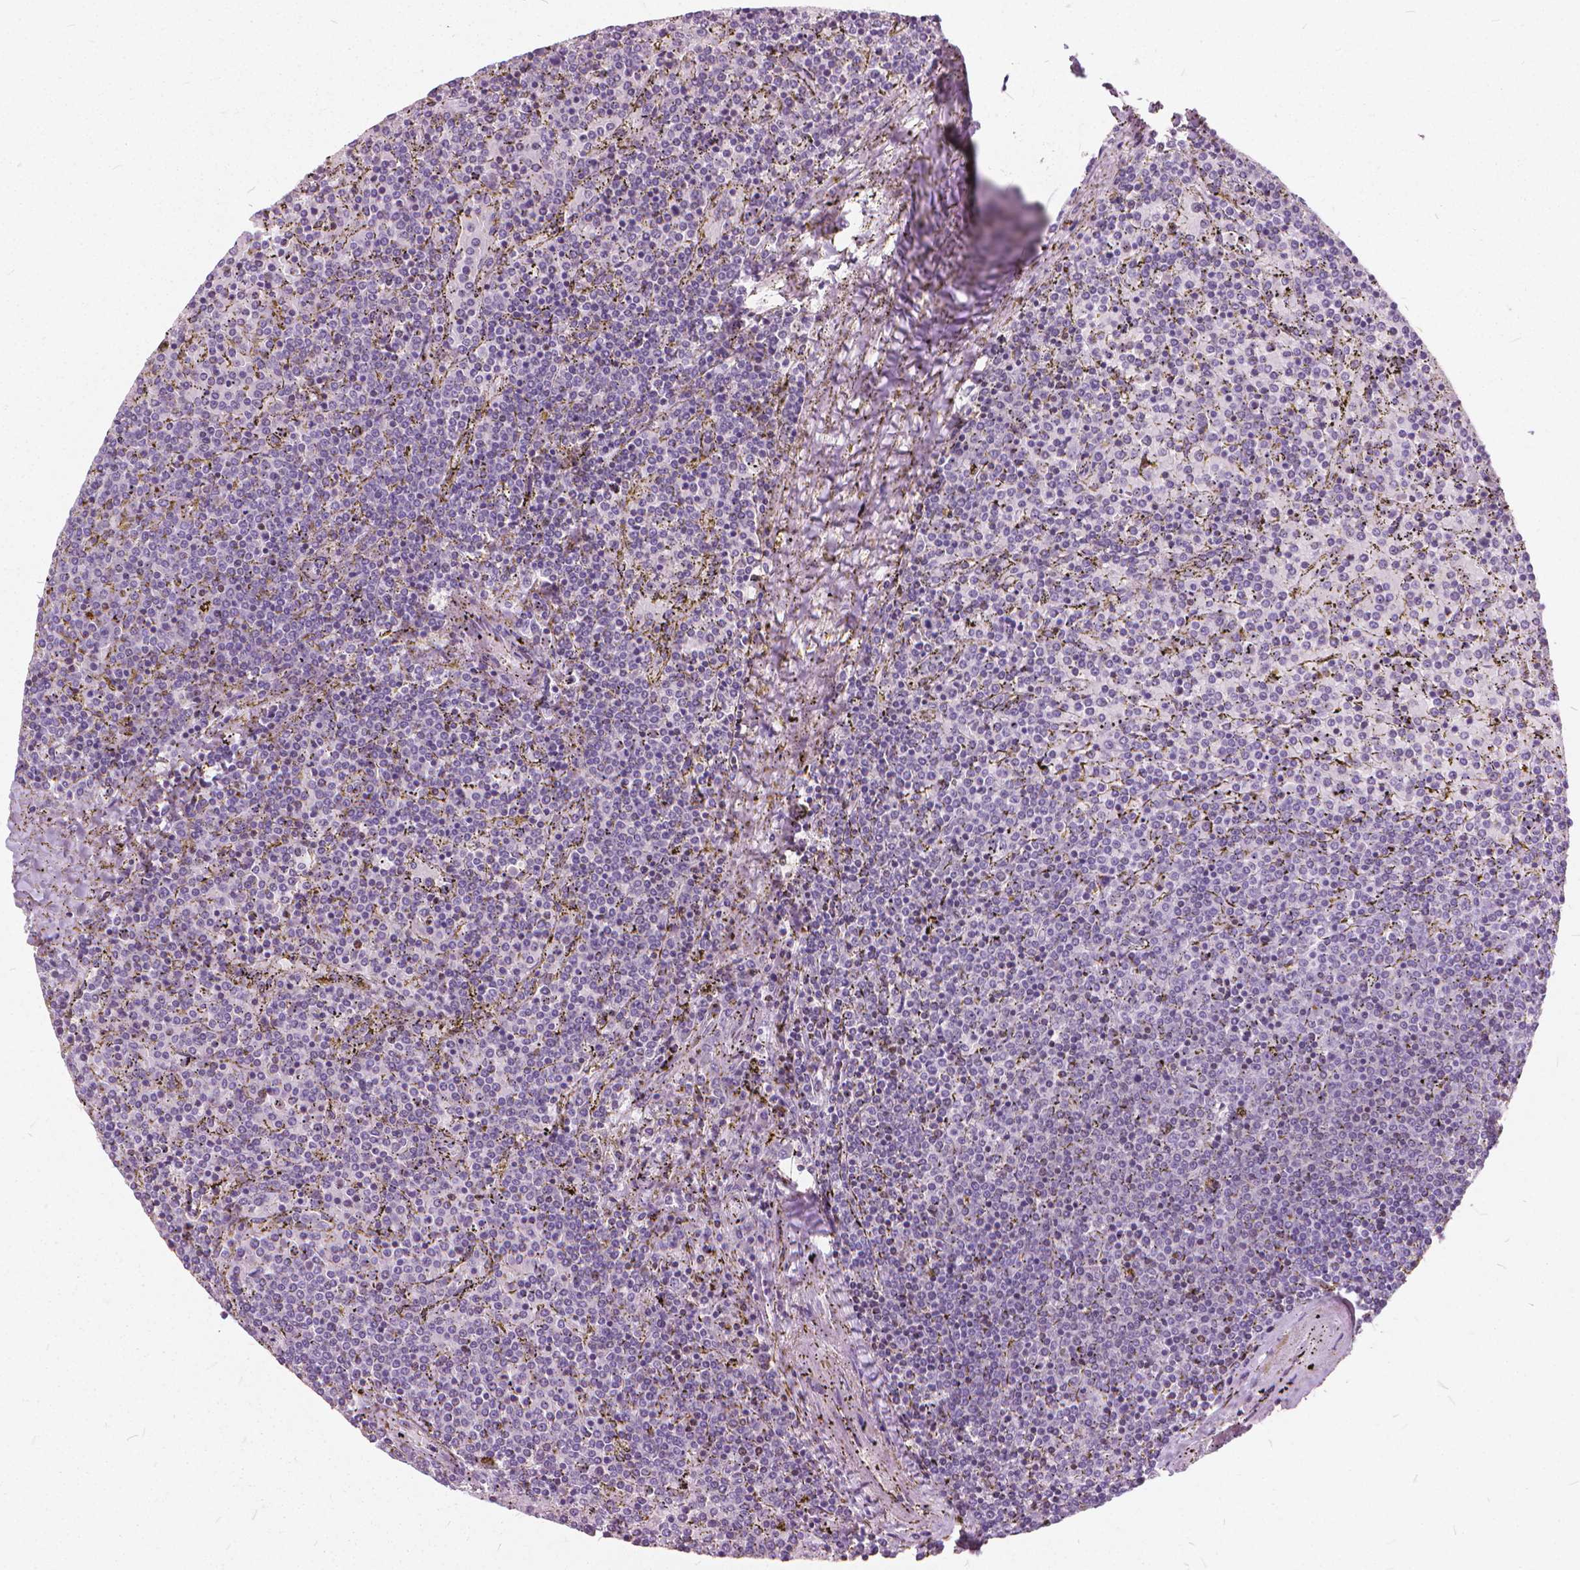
{"staining": {"intensity": "negative", "quantity": "none", "location": "none"}, "tissue": "lymphoma", "cell_type": "Tumor cells", "image_type": "cancer", "snomed": [{"axis": "morphology", "description": "Malignant lymphoma, non-Hodgkin's type, Low grade"}, {"axis": "topography", "description": "Spleen"}], "caption": "Immunohistochemical staining of human lymphoma exhibits no significant expression in tumor cells.", "gene": "STAT5B", "patient": {"sex": "female", "age": 77}}